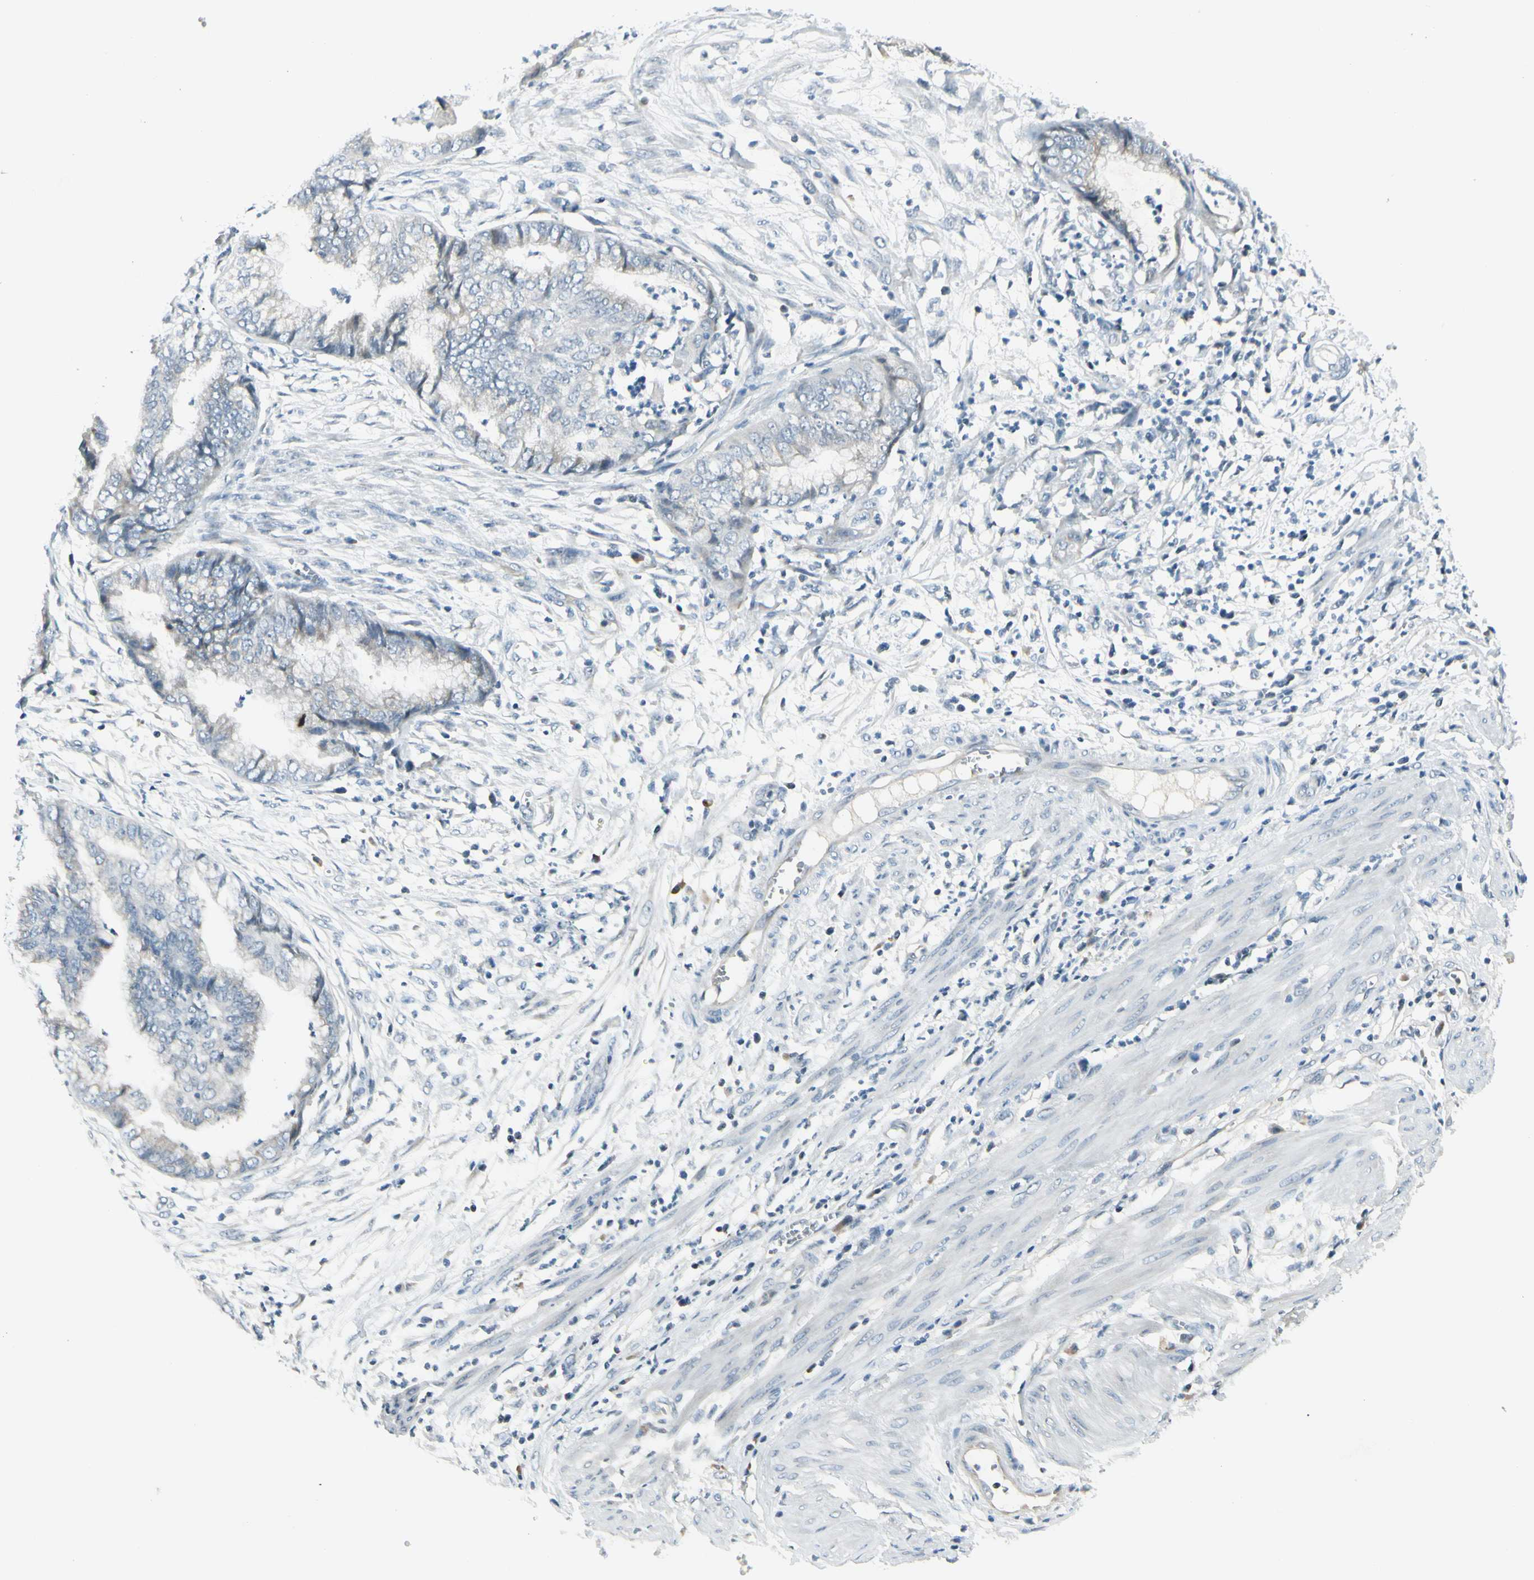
{"staining": {"intensity": "negative", "quantity": "none", "location": "none"}, "tissue": "endometrial cancer", "cell_type": "Tumor cells", "image_type": "cancer", "snomed": [{"axis": "morphology", "description": "Necrosis, NOS"}, {"axis": "morphology", "description": "Adenocarcinoma, NOS"}, {"axis": "topography", "description": "Endometrium"}], "caption": "Immunohistochemistry (IHC) image of neoplastic tissue: human endometrial cancer stained with DAB (3,3'-diaminobenzidine) demonstrates no significant protein positivity in tumor cells. (DAB (3,3'-diaminobenzidine) immunohistochemistry (IHC) with hematoxylin counter stain).", "gene": "ZSCAN1", "patient": {"sex": "female", "age": 79}}